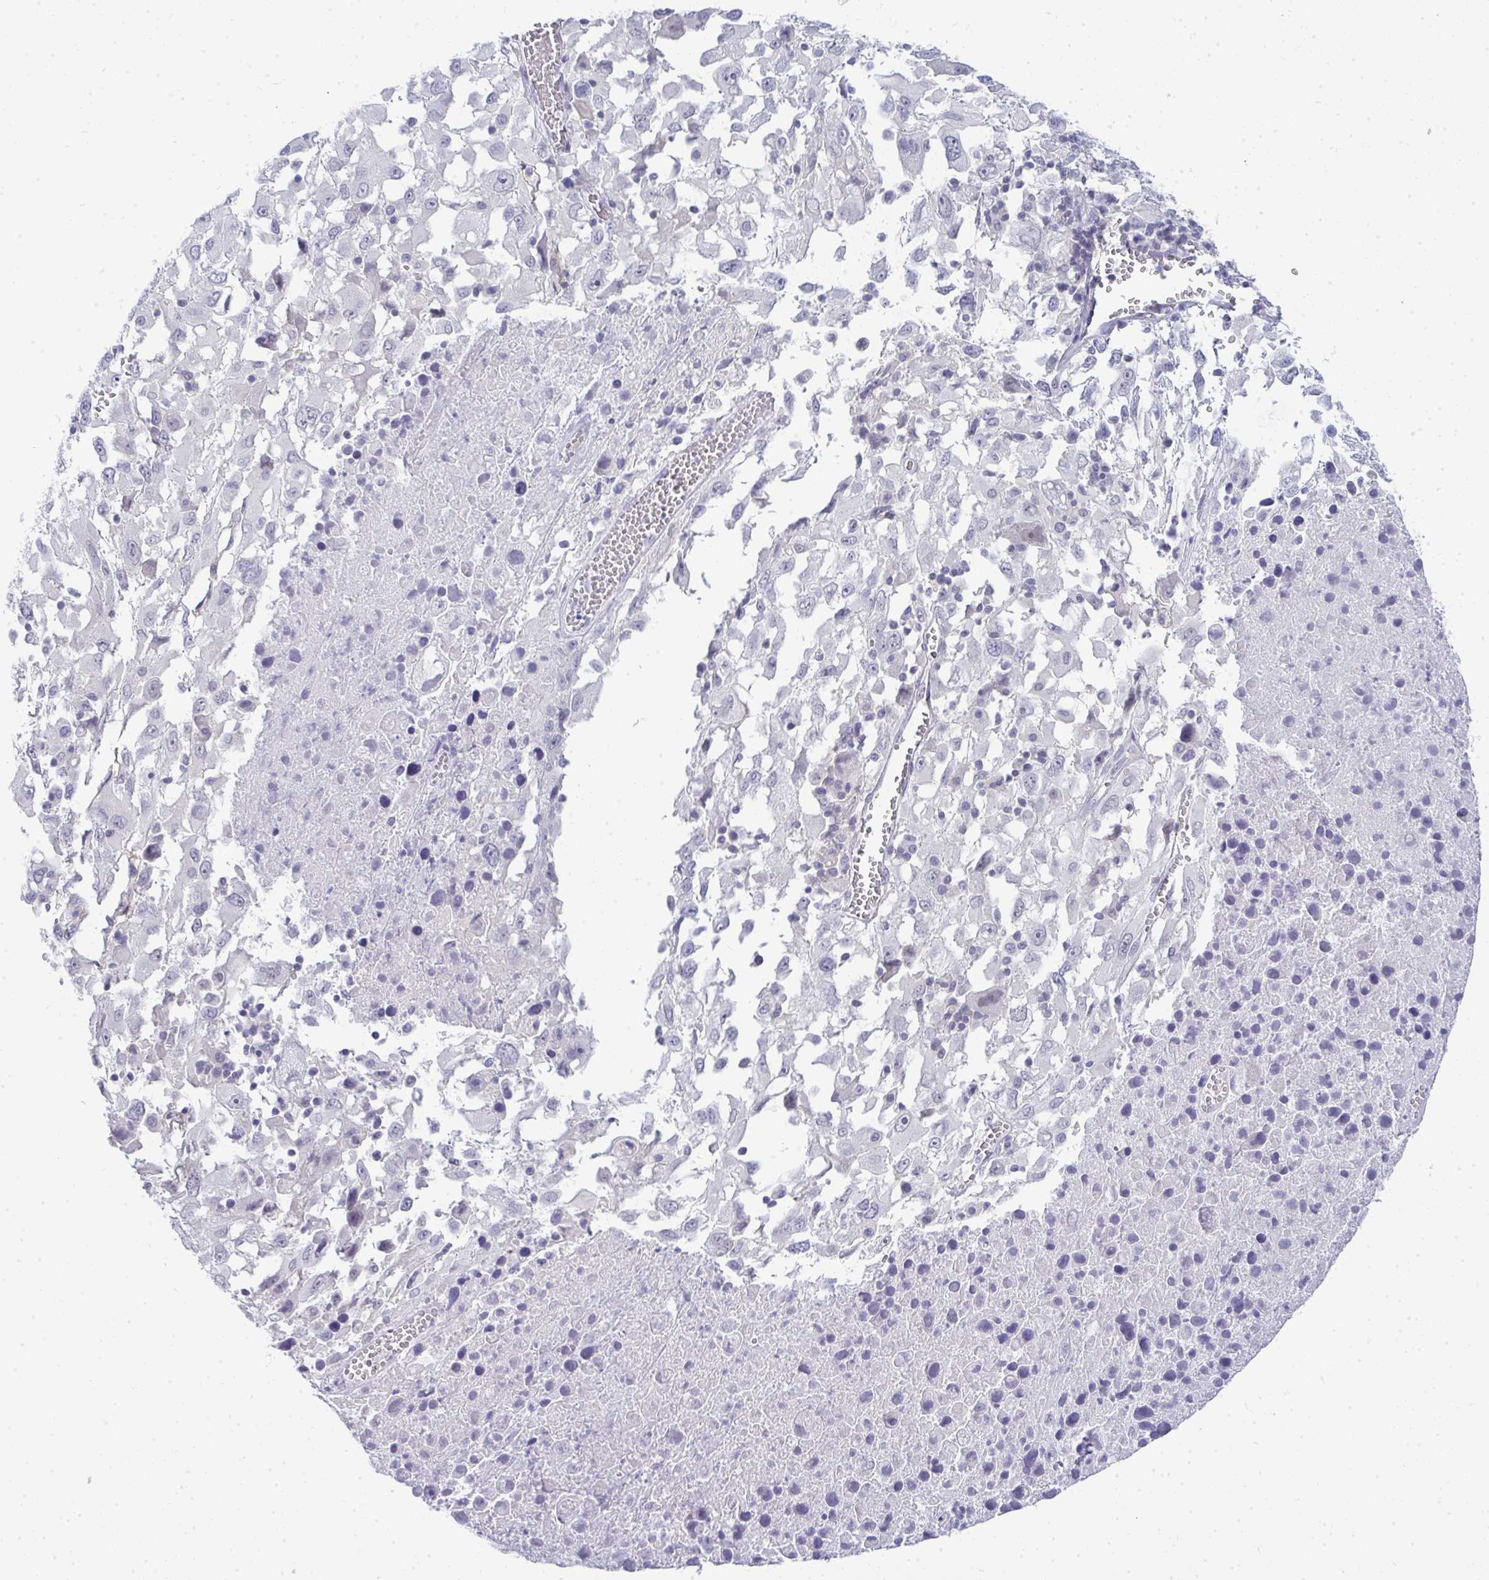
{"staining": {"intensity": "negative", "quantity": "none", "location": "none"}, "tissue": "melanoma", "cell_type": "Tumor cells", "image_type": "cancer", "snomed": [{"axis": "morphology", "description": "Malignant melanoma, Metastatic site"}, {"axis": "topography", "description": "Soft tissue"}], "caption": "Image shows no significant protein staining in tumor cells of melanoma.", "gene": "TMEM82", "patient": {"sex": "male", "age": 50}}